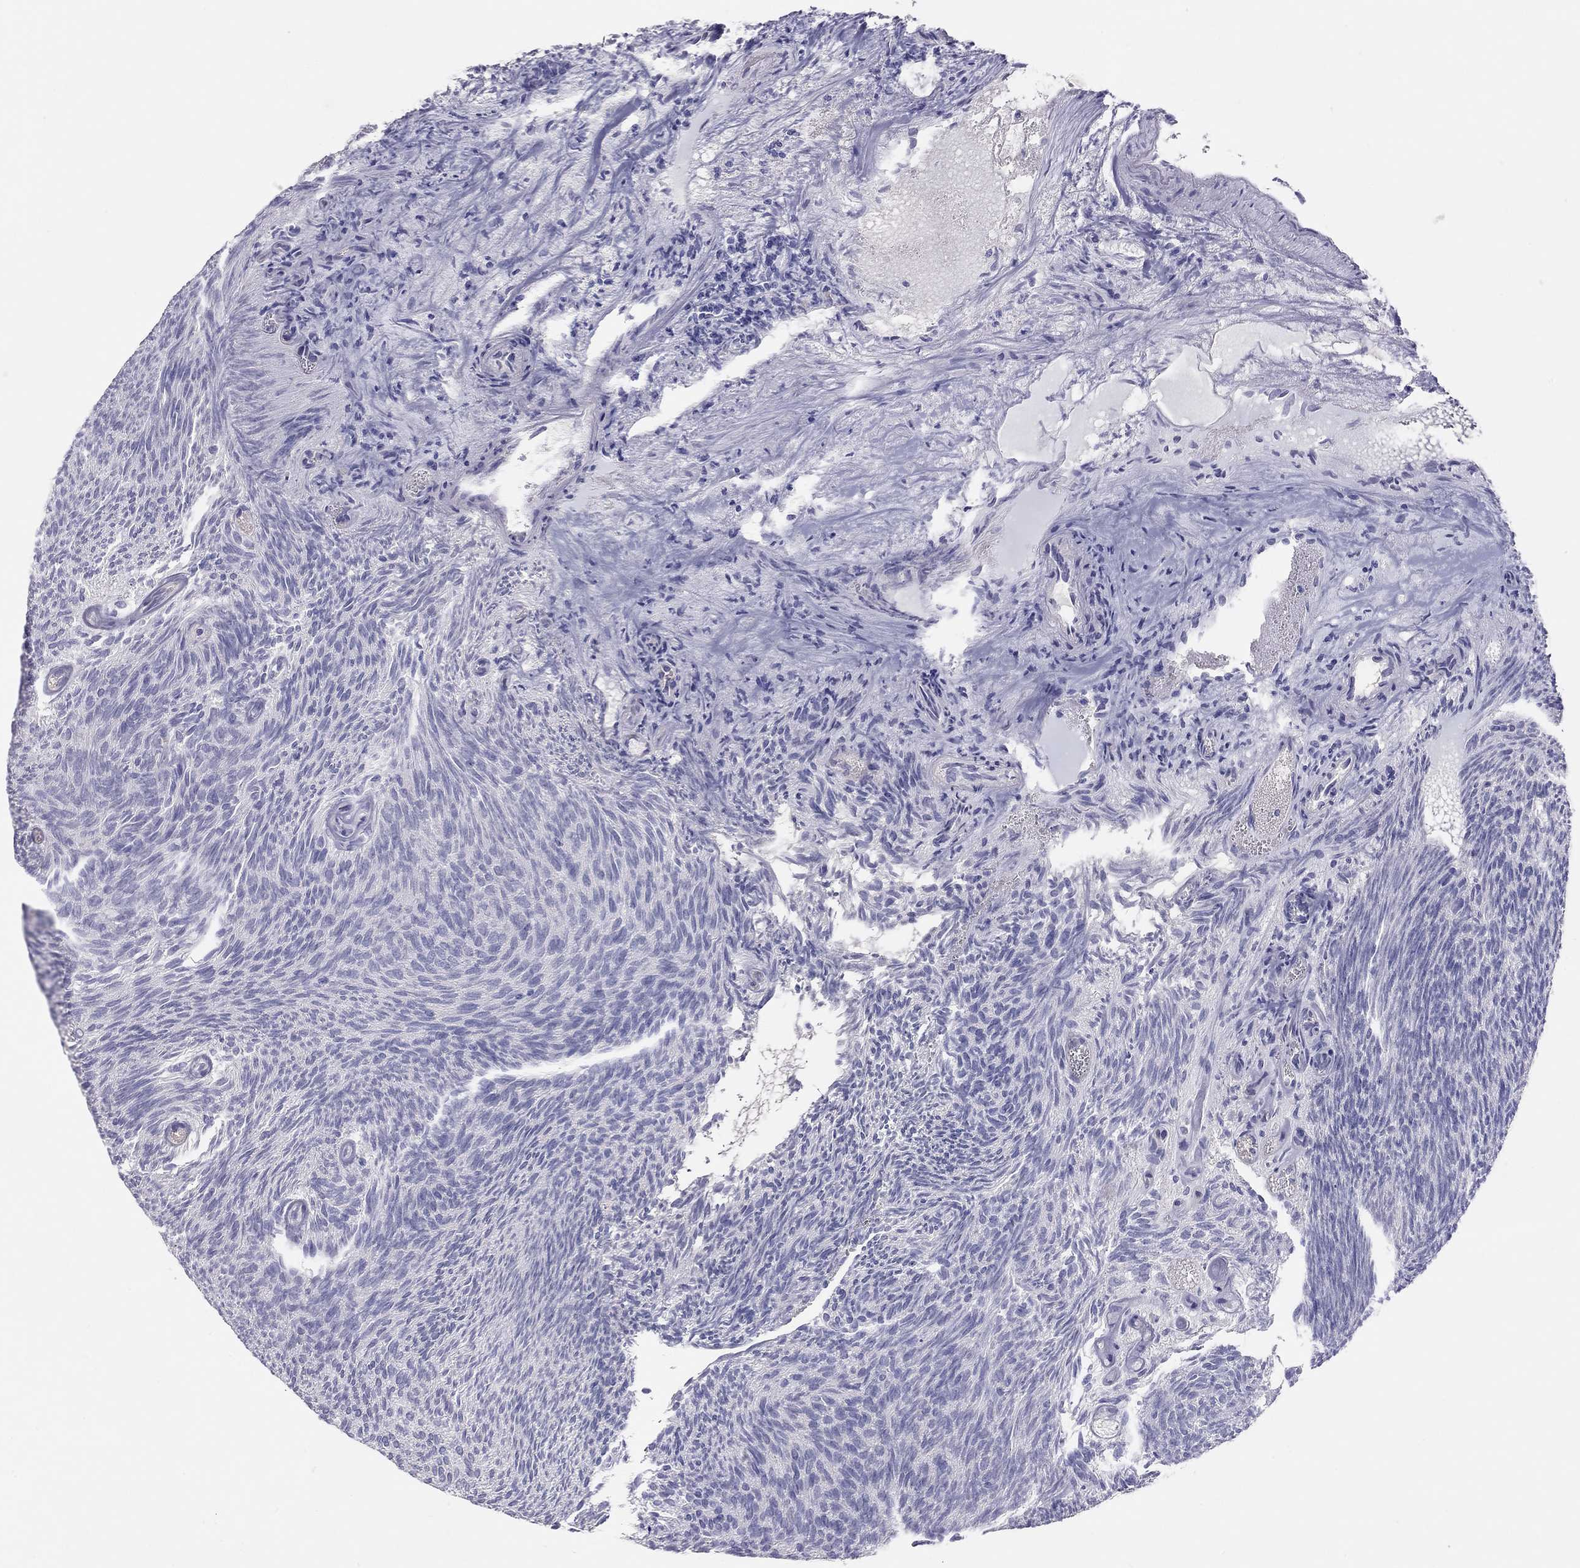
{"staining": {"intensity": "negative", "quantity": "none", "location": "none"}, "tissue": "urothelial cancer", "cell_type": "Tumor cells", "image_type": "cancer", "snomed": [{"axis": "morphology", "description": "Urothelial carcinoma, Low grade"}, {"axis": "topography", "description": "Urinary bladder"}], "caption": "IHC of urothelial cancer displays no expression in tumor cells.", "gene": "KCNV2", "patient": {"sex": "male", "age": 77}}